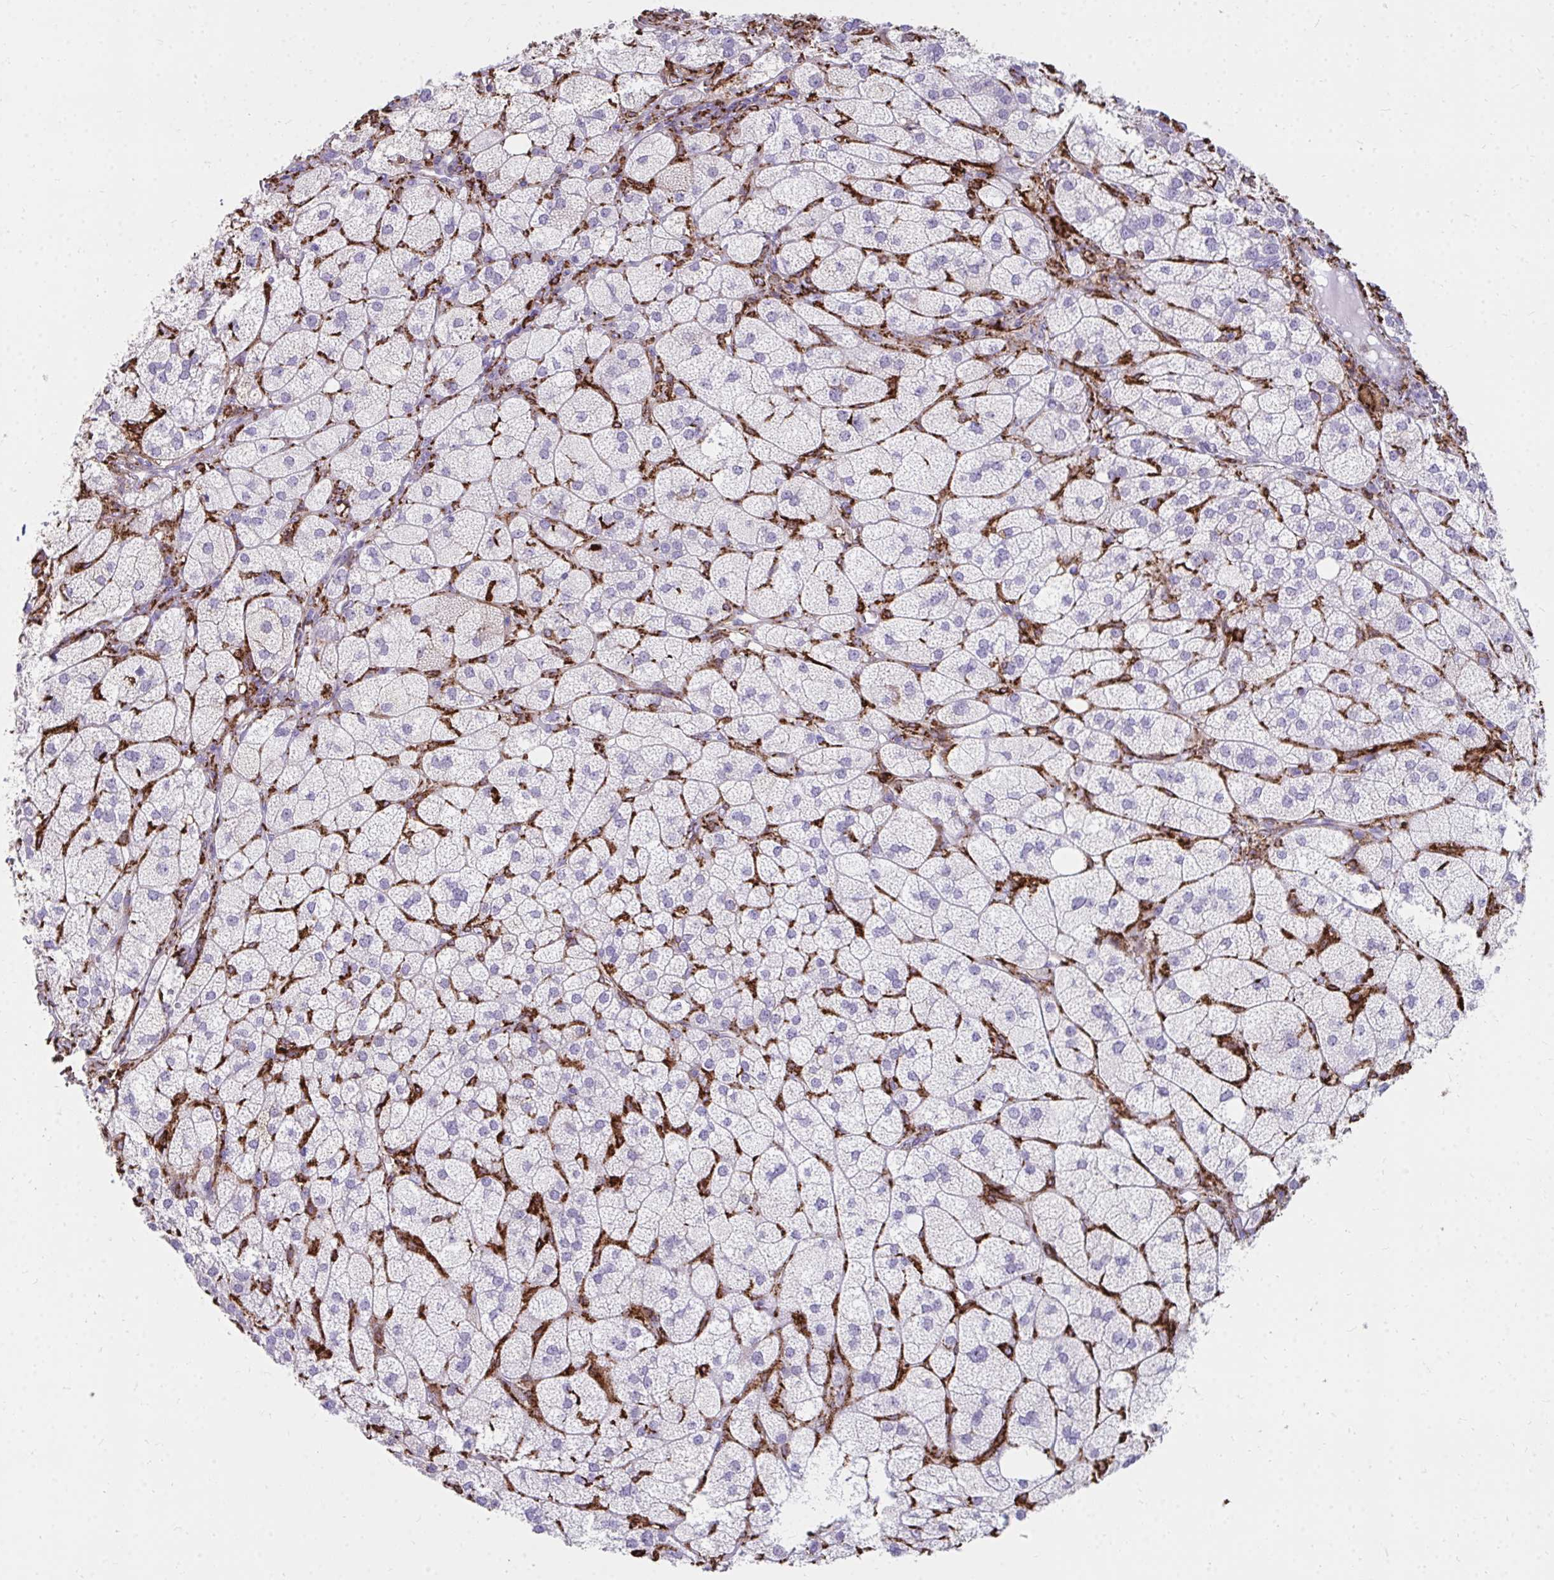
{"staining": {"intensity": "weak", "quantity": "<25%", "location": "cytoplasmic/membranous"}, "tissue": "adrenal gland", "cell_type": "Glandular cells", "image_type": "normal", "snomed": [{"axis": "morphology", "description": "Normal tissue, NOS"}, {"axis": "topography", "description": "Adrenal gland"}], "caption": "The micrograph displays no significant staining in glandular cells of adrenal gland. (DAB immunohistochemistry with hematoxylin counter stain).", "gene": "CD163", "patient": {"sex": "female", "age": 60}}